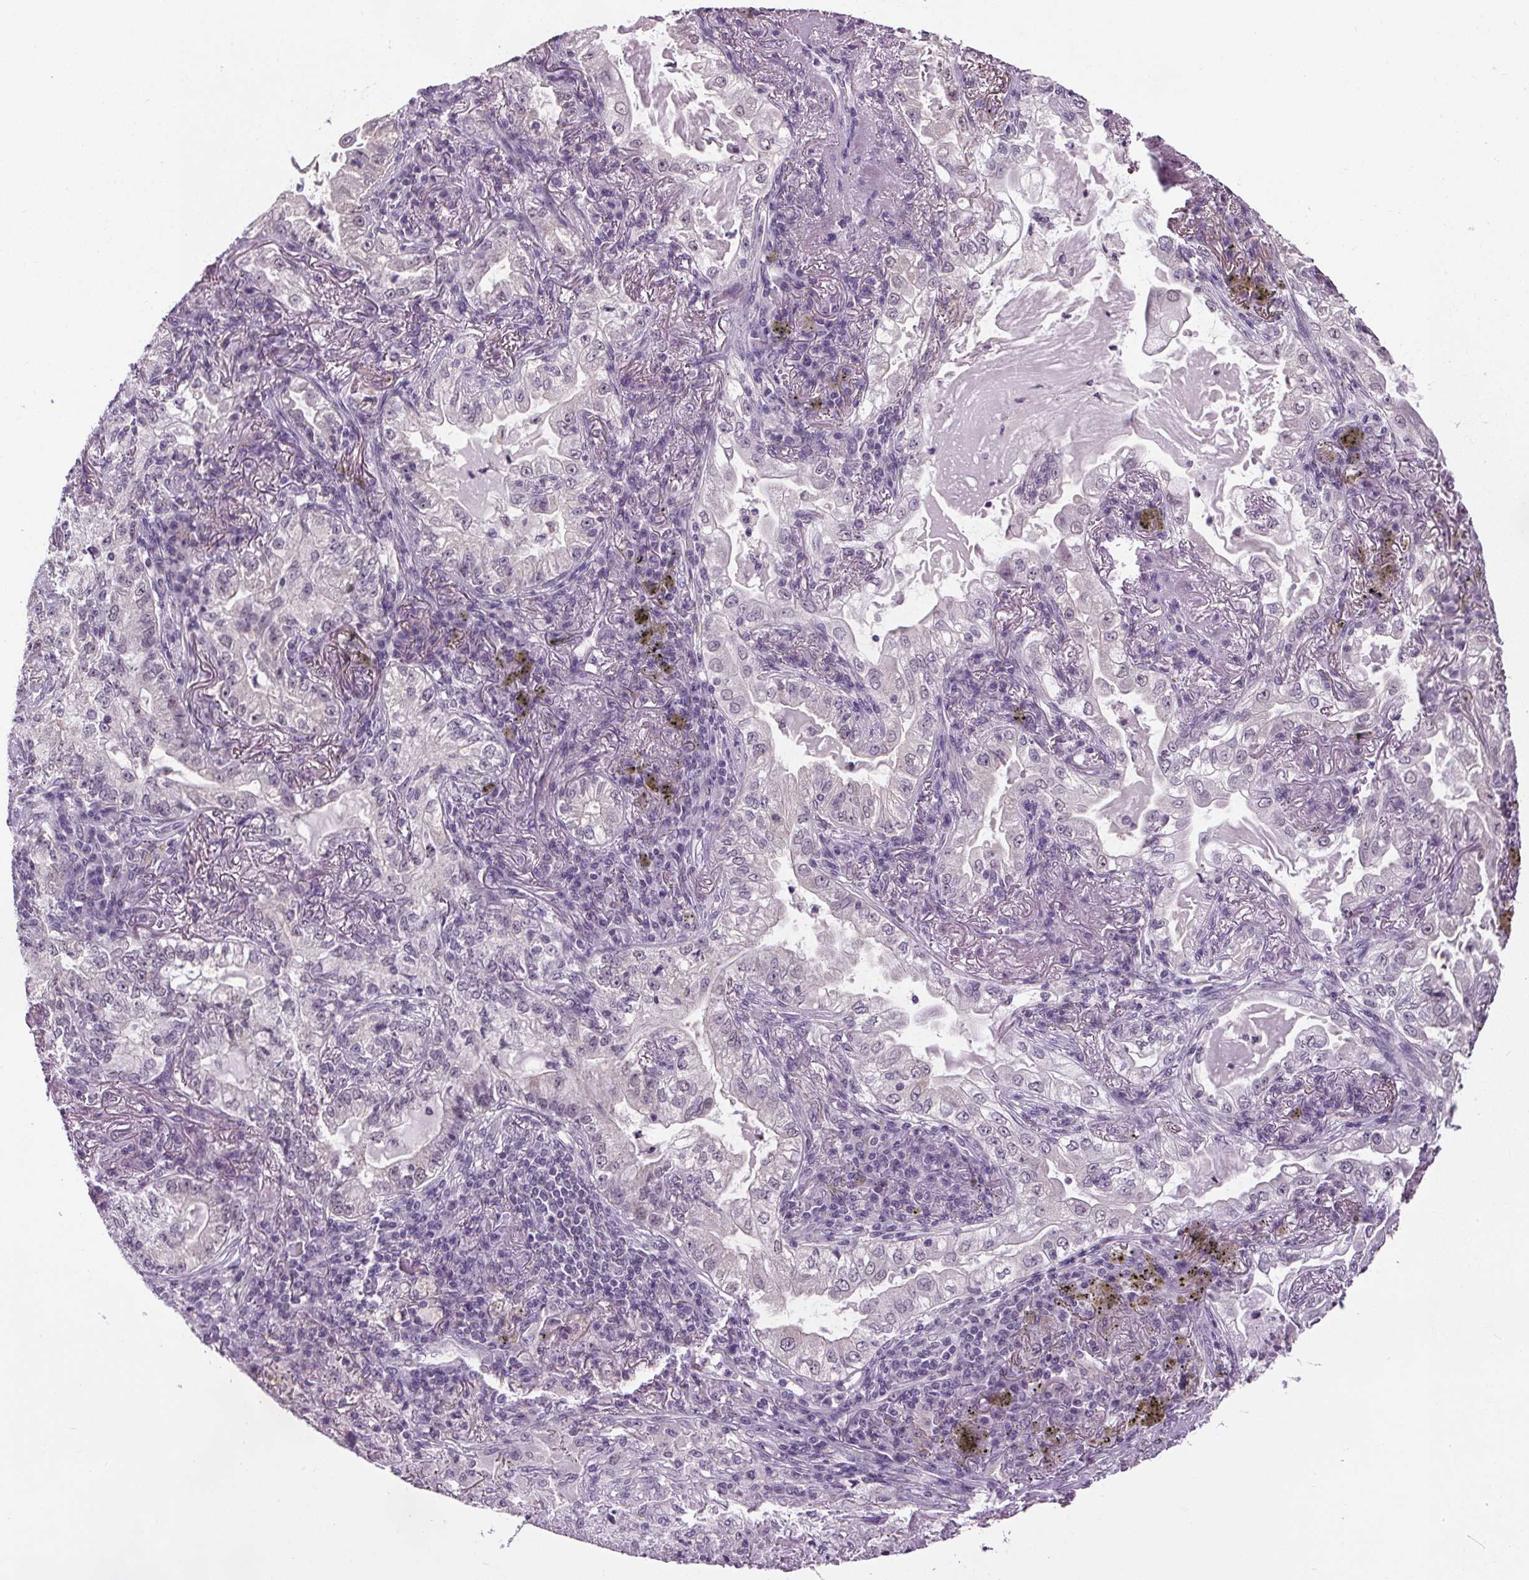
{"staining": {"intensity": "negative", "quantity": "none", "location": "none"}, "tissue": "lung cancer", "cell_type": "Tumor cells", "image_type": "cancer", "snomed": [{"axis": "morphology", "description": "Adenocarcinoma, NOS"}, {"axis": "topography", "description": "Lung"}], "caption": "A high-resolution micrograph shows immunohistochemistry staining of lung adenocarcinoma, which reveals no significant staining in tumor cells.", "gene": "SLC2A9", "patient": {"sex": "female", "age": 73}}